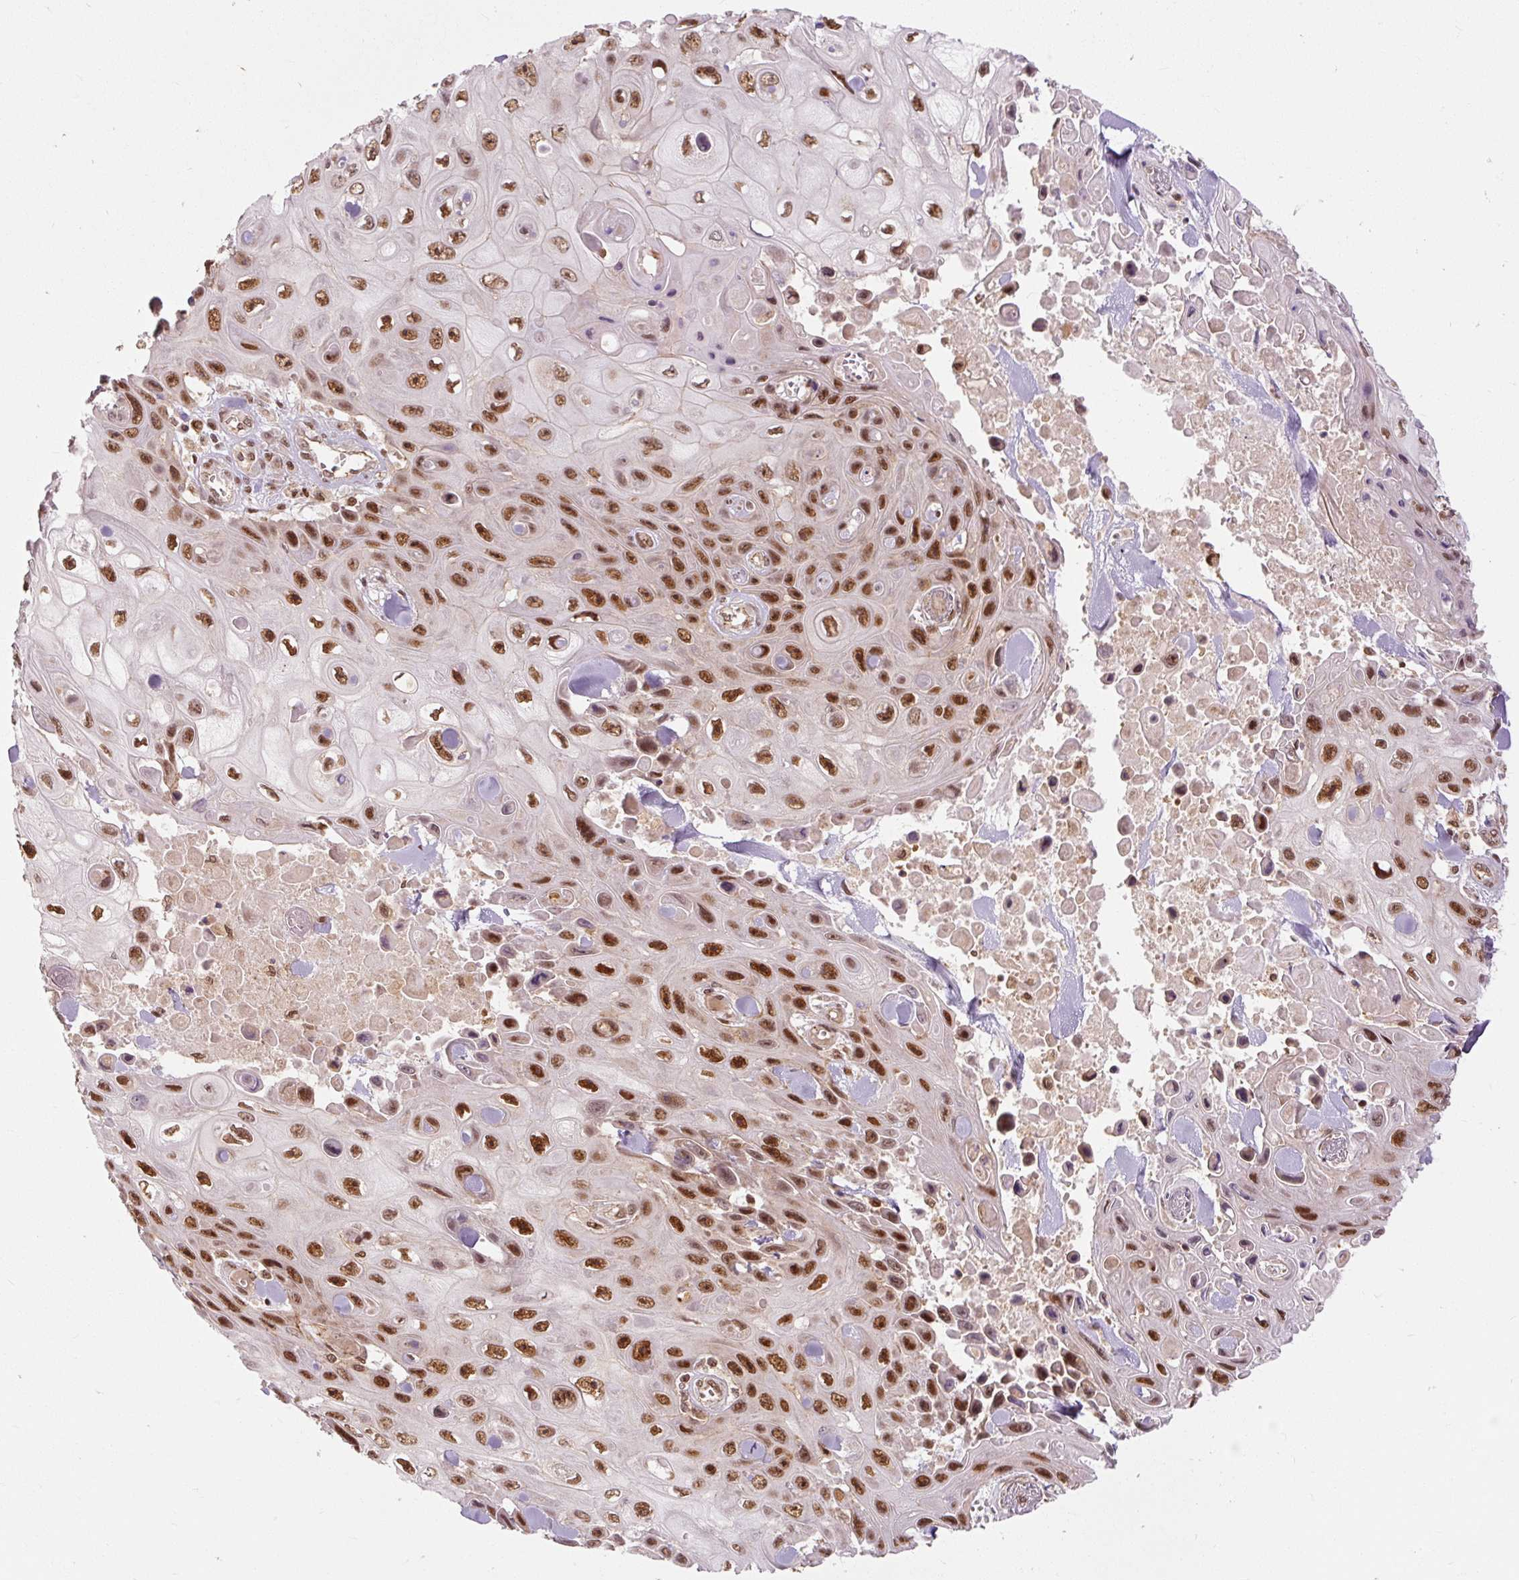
{"staining": {"intensity": "strong", "quantity": ">75%", "location": "nuclear"}, "tissue": "skin cancer", "cell_type": "Tumor cells", "image_type": "cancer", "snomed": [{"axis": "morphology", "description": "Squamous cell carcinoma, NOS"}, {"axis": "topography", "description": "Skin"}], "caption": "Approximately >75% of tumor cells in skin cancer reveal strong nuclear protein expression as visualized by brown immunohistochemical staining.", "gene": "CSTF1", "patient": {"sex": "male", "age": 82}}